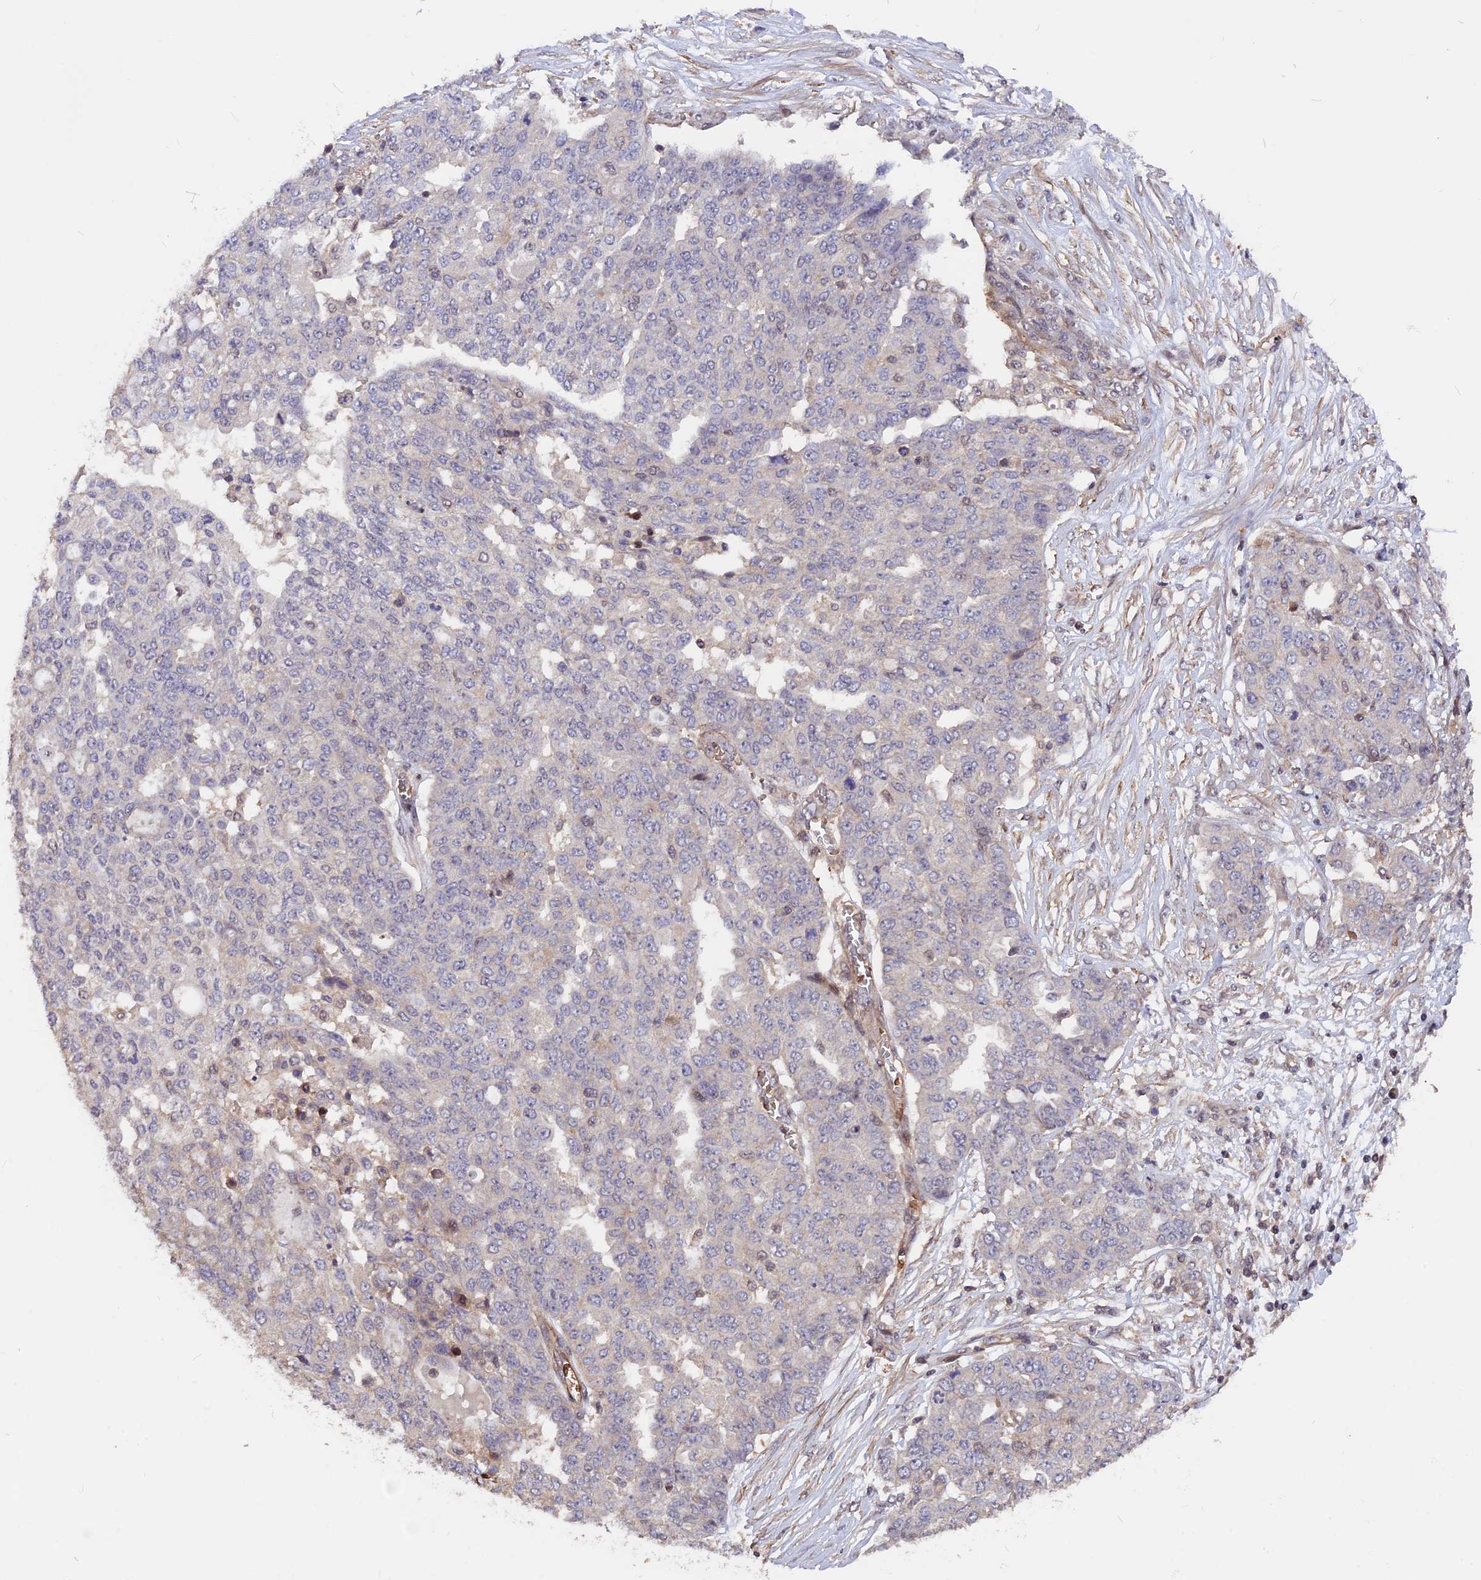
{"staining": {"intensity": "negative", "quantity": "none", "location": "none"}, "tissue": "ovarian cancer", "cell_type": "Tumor cells", "image_type": "cancer", "snomed": [{"axis": "morphology", "description": "Cystadenocarcinoma, serous, NOS"}, {"axis": "topography", "description": "Soft tissue"}, {"axis": "topography", "description": "Ovary"}], "caption": "Tumor cells show no significant protein positivity in ovarian cancer (serous cystadenocarcinoma).", "gene": "ZC3H10", "patient": {"sex": "female", "age": 57}}